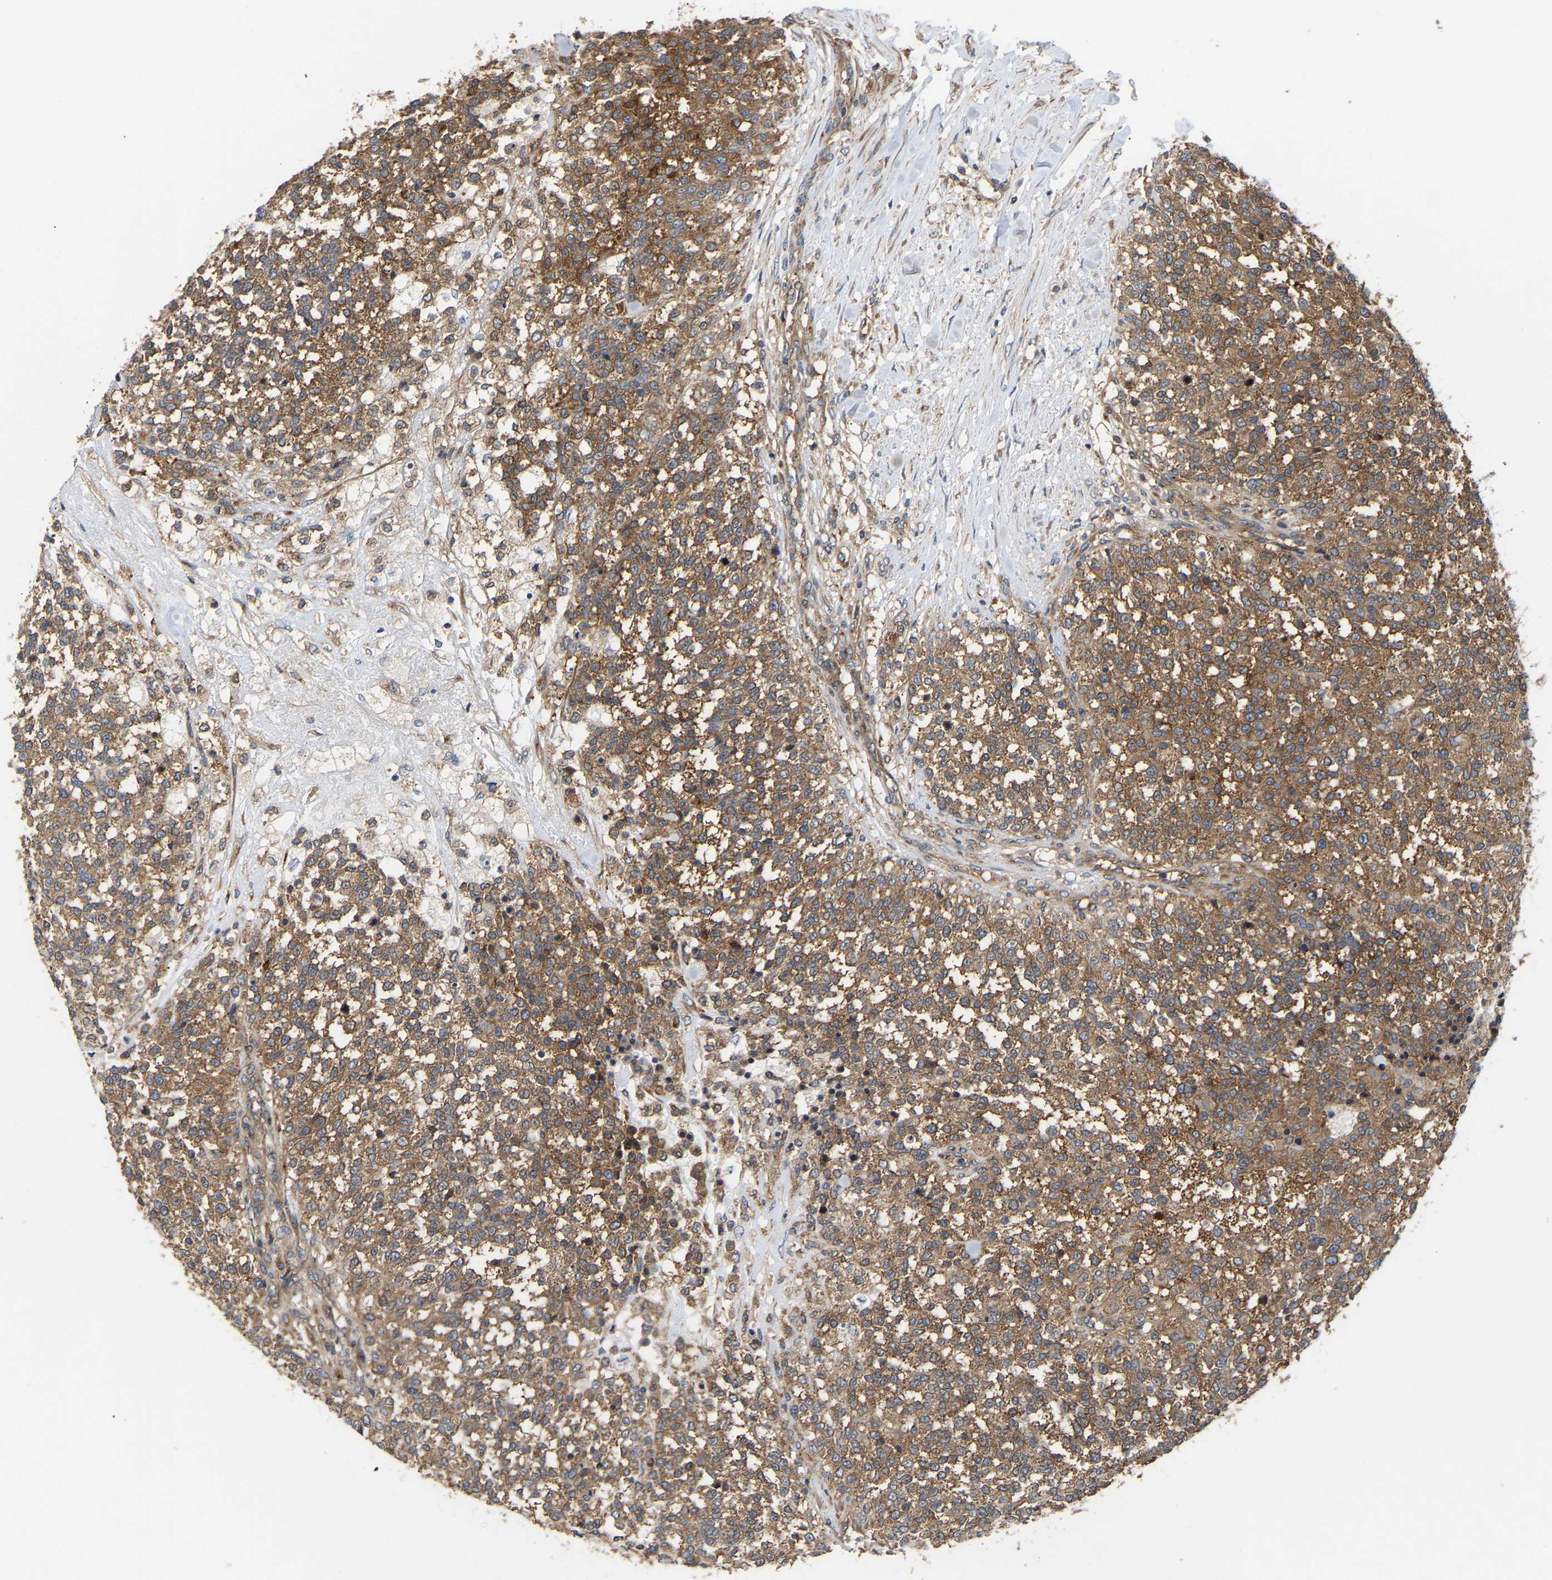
{"staining": {"intensity": "moderate", "quantity": ">75%", "location": "cytoplasmic/membranous"}, "tissue": "testis cancer", "cell_type": "Tumor cells", "image_type": "cancer", "snomed": [{"axis": "morphology", "description": "Seminoma, NOS"}, {"axis": "topography", "description": "Testis"}], "caption": "There is medium levels of moderate cytoplasmic/membranous staining in tumor cells of testis cancer (seminoma), as demonstrated by immunohistochemical staining (brown color).", "gene": "LAPTM4B", "patient": {"sex": "male", "age": 59}}